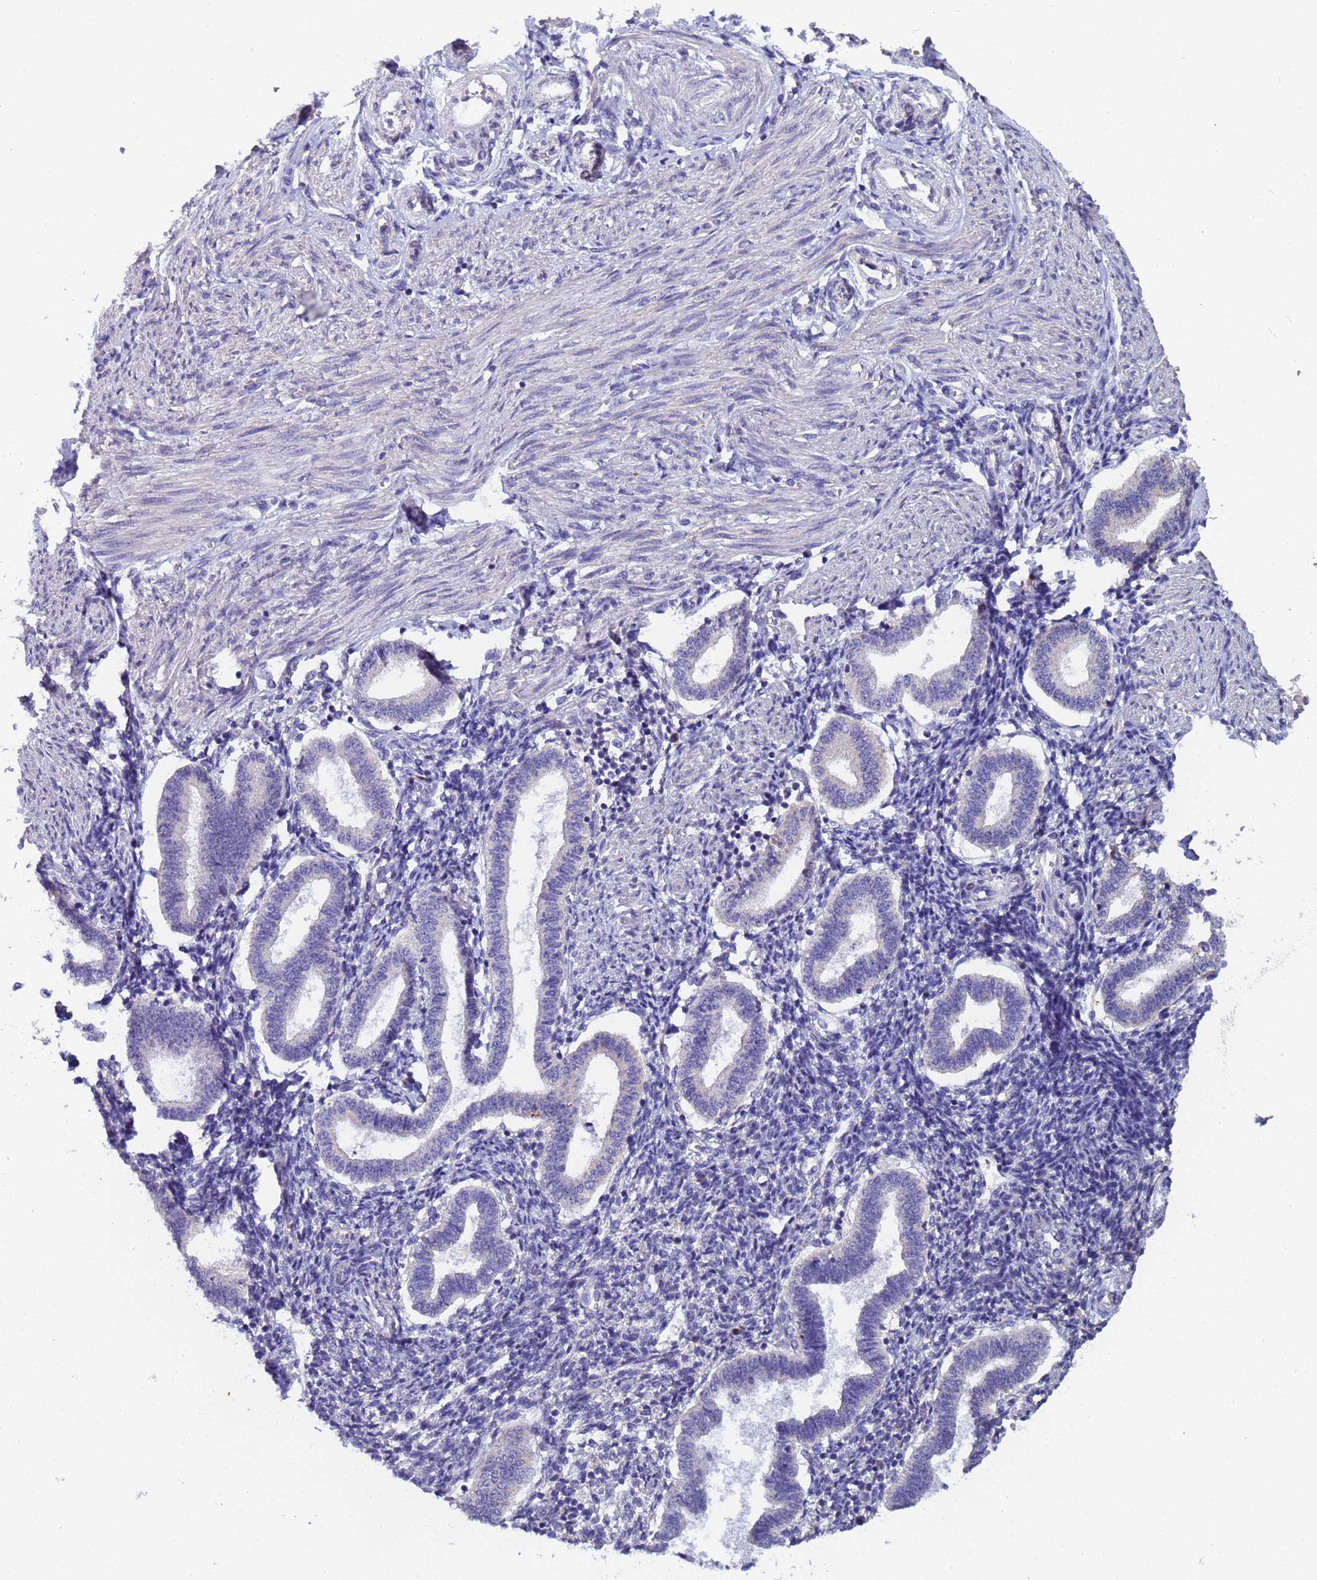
{"staining": {"intensity": "negative", "quantity": "none", "location": "none"}, "tissue": "endometrium", "cell_type": "Cells in endometrial stroma", "image_type": "normal", "snomed": [{"axis": "morphology", "description": "Normal tissue, NOS"}, {"axis": "topography", "description": "Endometrium"}], "caption": "High power microscopy image of an immunohistochemistry (IHC) histopathology image of normal endometrium, revealing no significant expression in cells in endometrial stroma. (IHC, brightfield microscopy, high magnification).", "gene": "IHO1", "patient": {"sex": "female", "age": 24}}